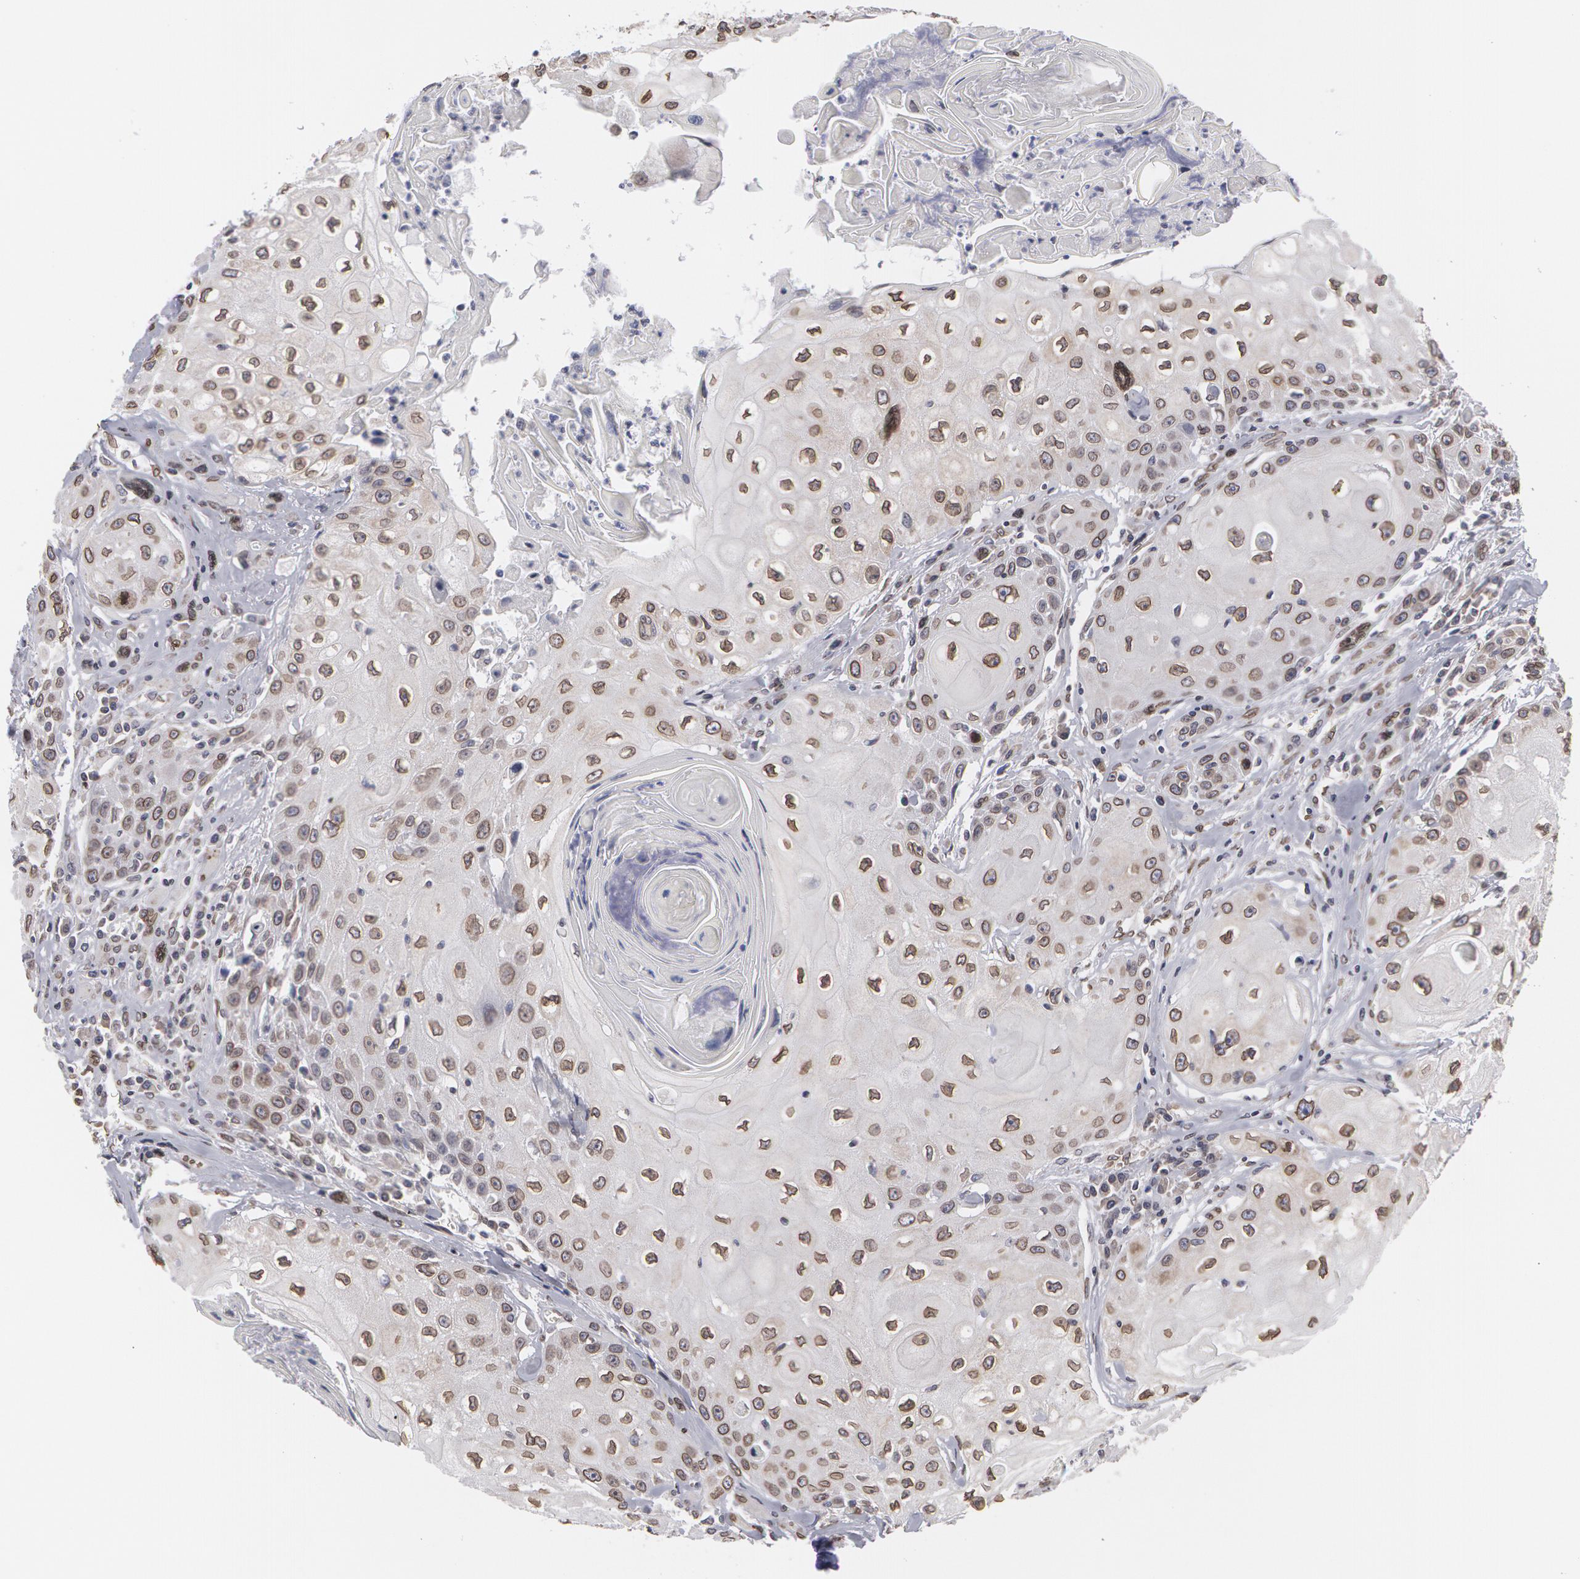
{"staining": {"intensity": "weak", "quantity": "25%-75%", "location": "nuclear"}, "tissue": "head and neck cancer", "cell_type": "Tumor cells", "image_type": "cancer", "snomed": [{"axis": "morphology", "description": "Squamous cell carcinoma, NOS"}, {"axis": "topography", "description": "Oral tissue"}, {"axis": "topography", "description": "Head-Neck"}], "caption": "Weak nuclear protein positivity is seen in about 25%-75% of tumor cells in squamous cell carcinoma (head and neck). (DAB (3,3'-diaminobenzidine) IHC with brightfield microscopy, high magnification).", "gene": "EMD", "patient": {"sex": "female", "age": 82}}